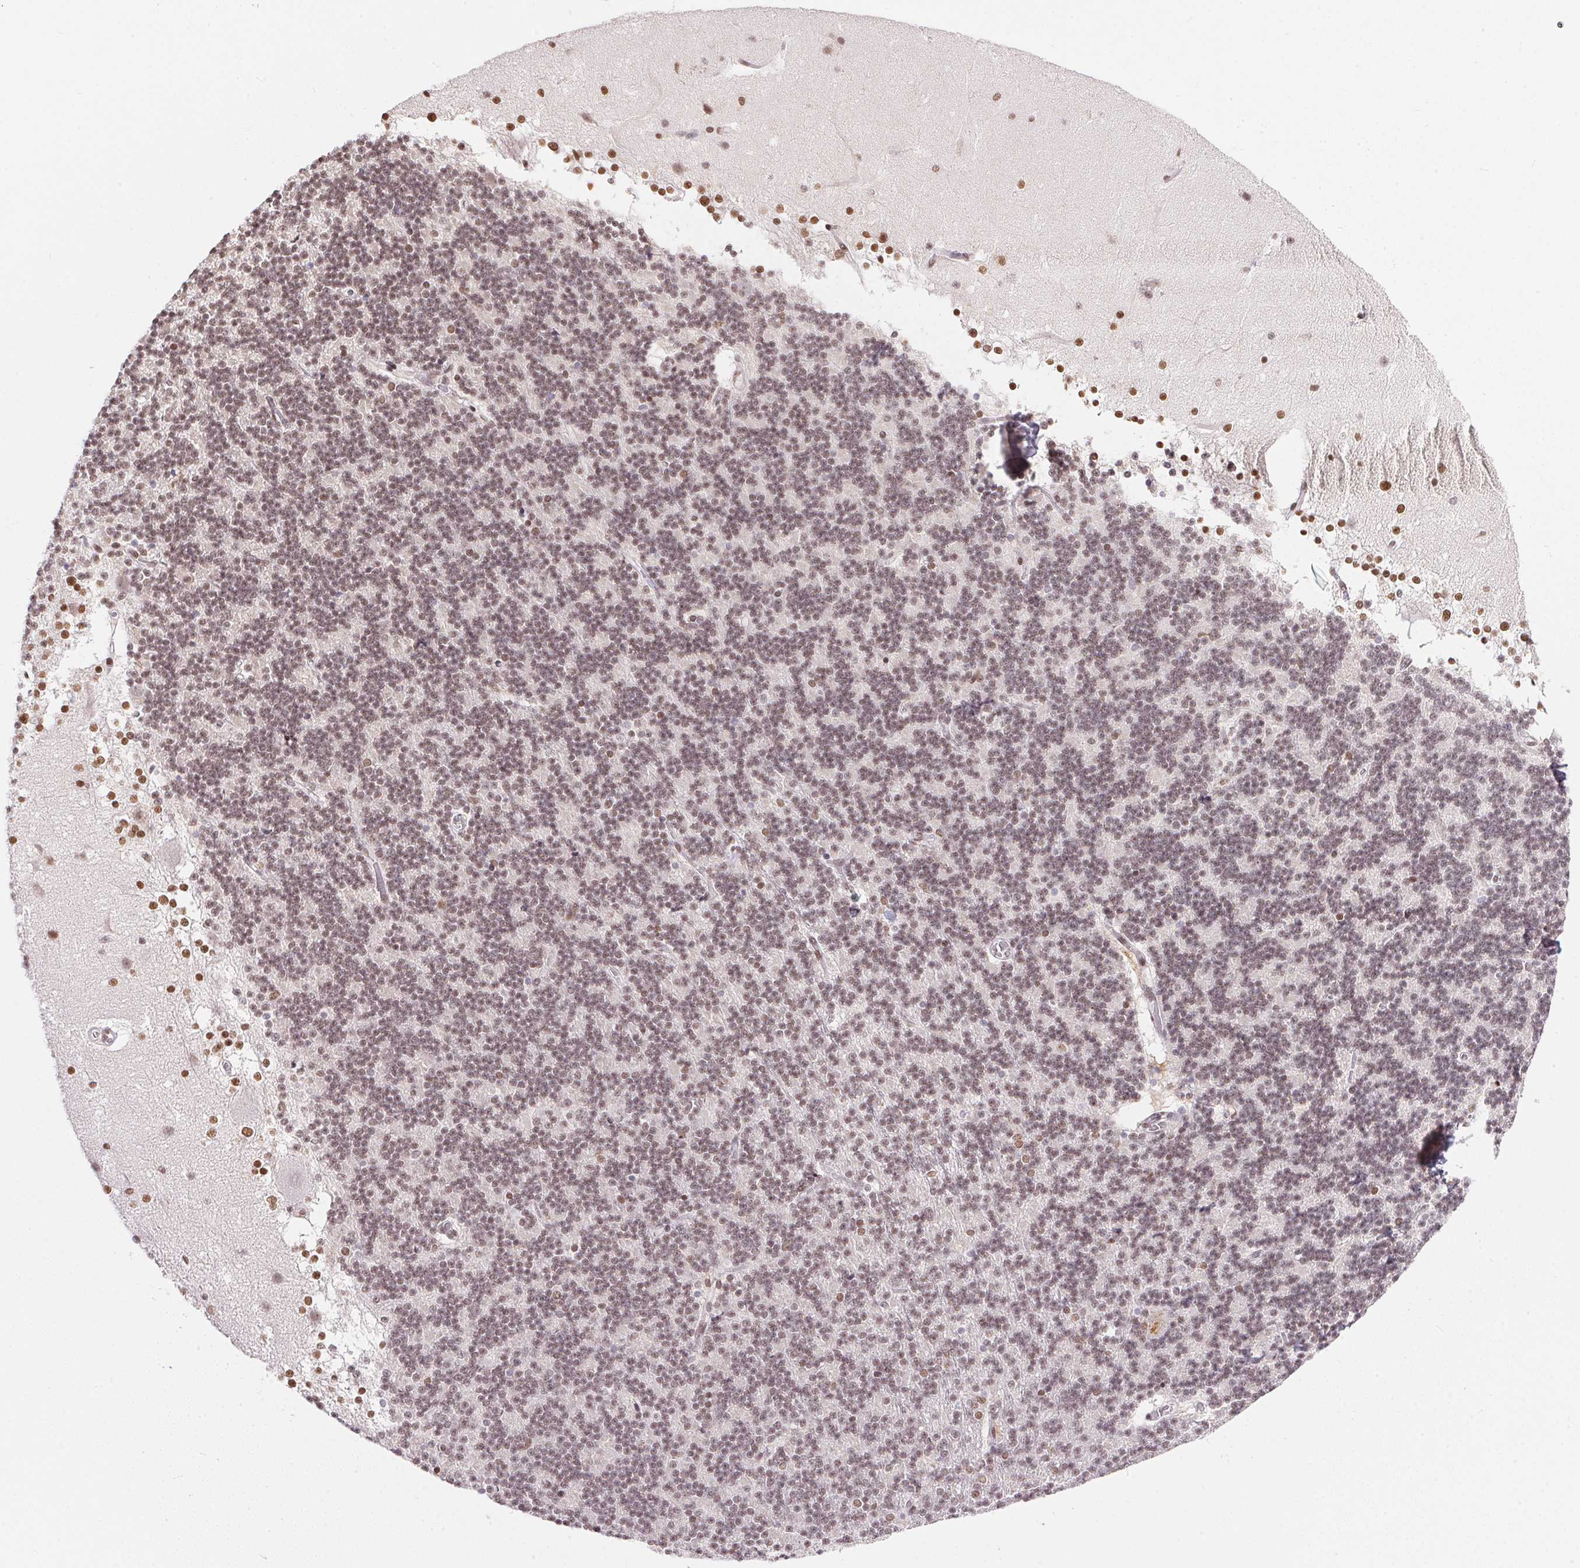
{"staining": {"intensity": "moderate", "quantity": ">75%", "location": "nuclear"}, "tissue": "cerebellum", "cell_type": "Cells in granular layer", "image_type": "normal", "snomed": [{"axis": "morphology", "description": "Normal tissue, NOS"}, {"axis": "topography", "description": "Cerebellum"}], "caption": "This histopathology image displays normal cerebellum stained with IHC to label a protein in brown. The nuclear of cells in granular layer show moderate positivity for the protein. Nuclei are counter-stained blue.", "gene": "NFE2L1", "patient": {"sex": "female", "age": 19}}